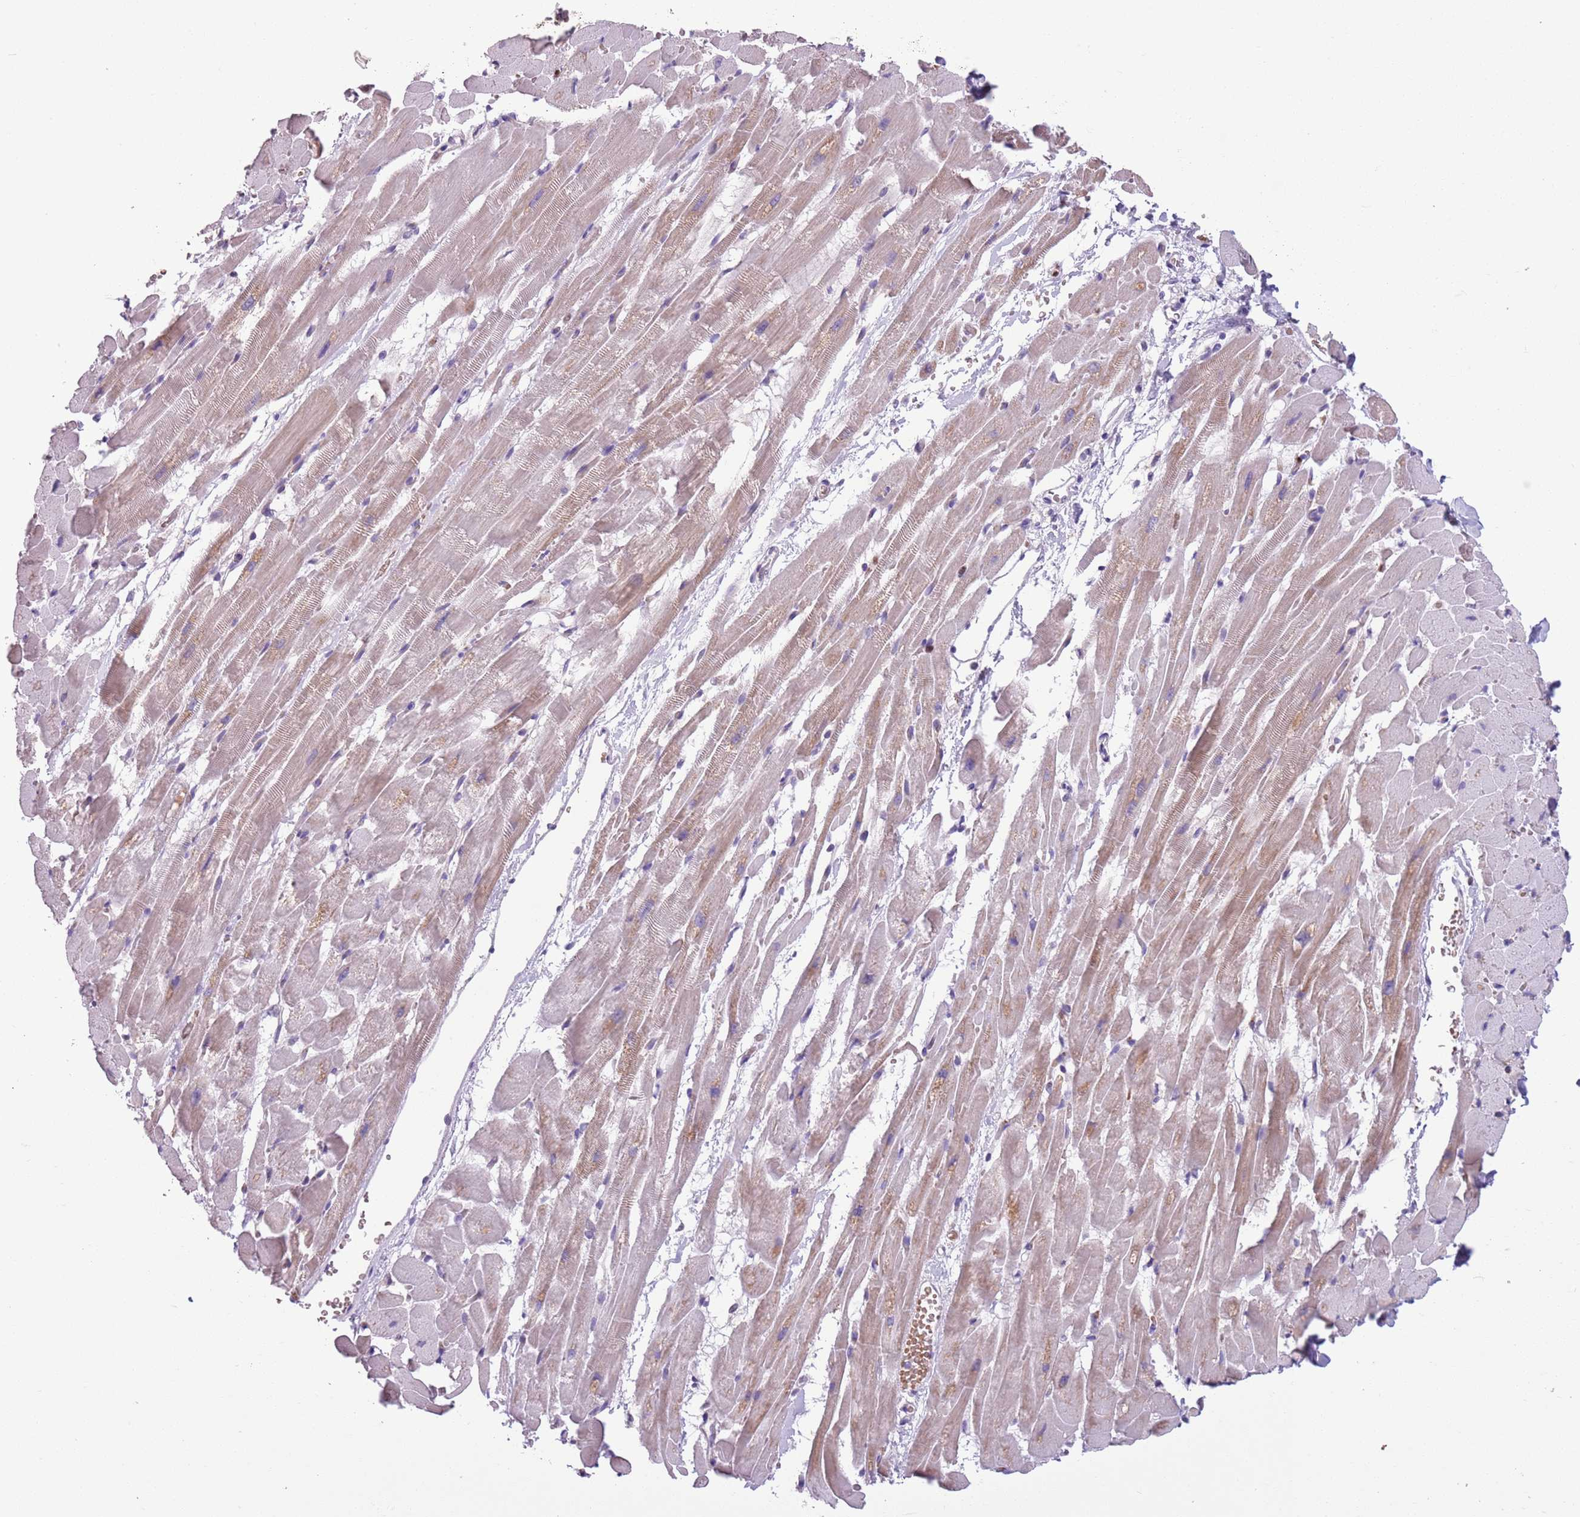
{"staining": {"intensity": "moderate", "quantity": "25%-75%", "location": "cytoplasmic/membranous"}, "tissue": "heart muscle", "cell_type": "Cardiomyocytes", "image_type": "normal", "snomed": [{"axis": "morphology", "description": "Normal tissue, NOS"}, {"axis": "topography", "description": "Heart"}], "caption": "Benign heart muscle displays moderate cytoplasmic/membranous positivity in about 25%-75% of cardiomyocytes, visualized by immunohistochemistry. (Stains: DAB (3,3'-diaminobenzidine) in brown, nuclei in blue, Microscopy: brightfield microscopy at high magnification).", "gene": "ADCY7", "patient": {"sex": "male", "age": 37}}